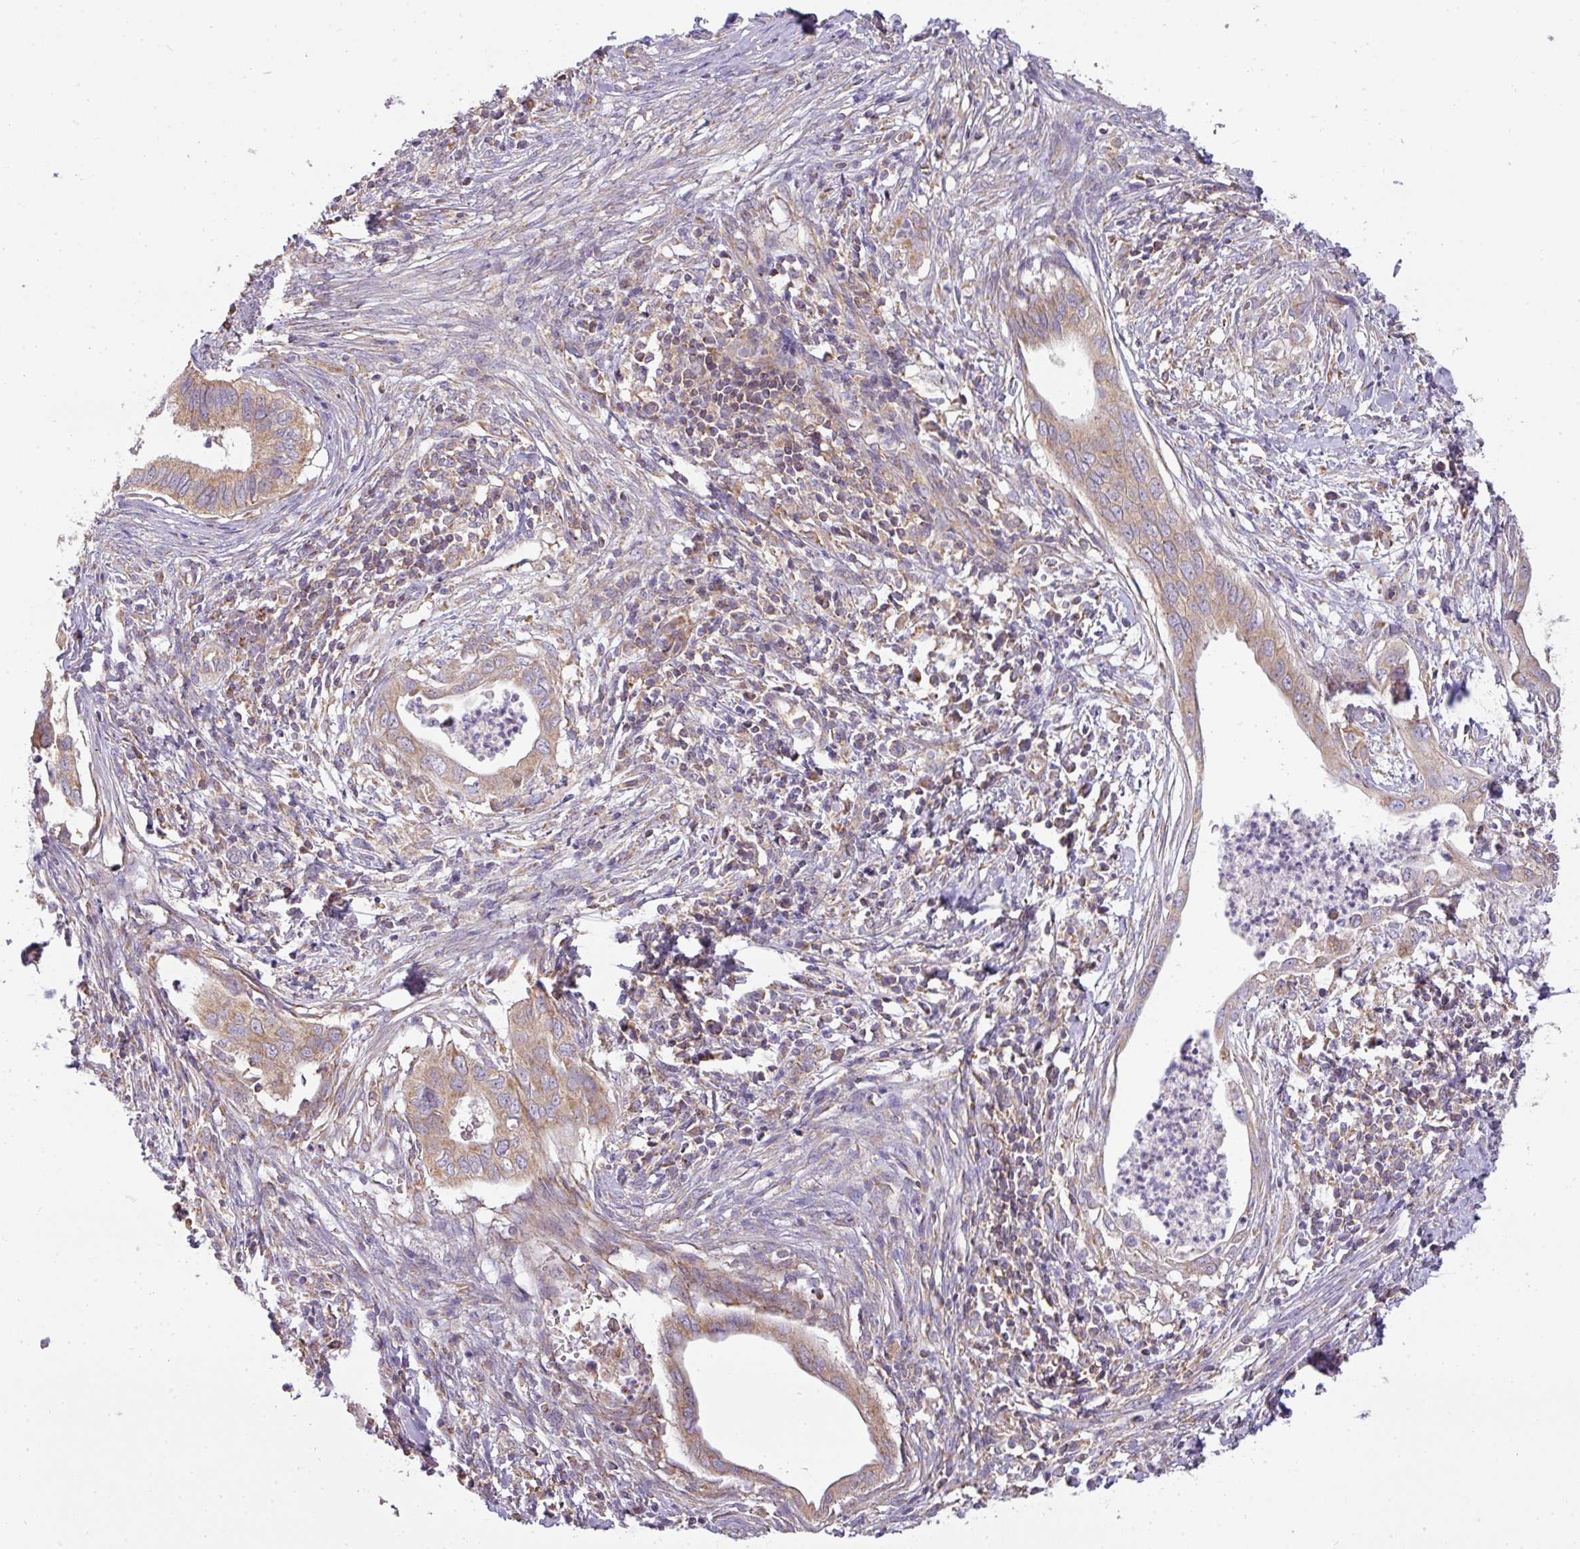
{"staining": {"intensity": "moderate", "quantity": ">75%", "location": "cytoplasmic/membranous"}, "tissue": "cervical cancer", "cell_type": "Tumor cells", "image_type": "cancer", "snomed": [{"axis": "morphology", "description": "Adenocarcinoma, NOS"}, {"axis": "topography", "description": "Cervix"}], "caption": "Immunohistochemical staining of cervical cancer displays moderate cytoplasmic/membranous protein expression in about >75% of tumor cells.", "gene": "ZNF211", "patient": {"sex": "female", "age": 42}}